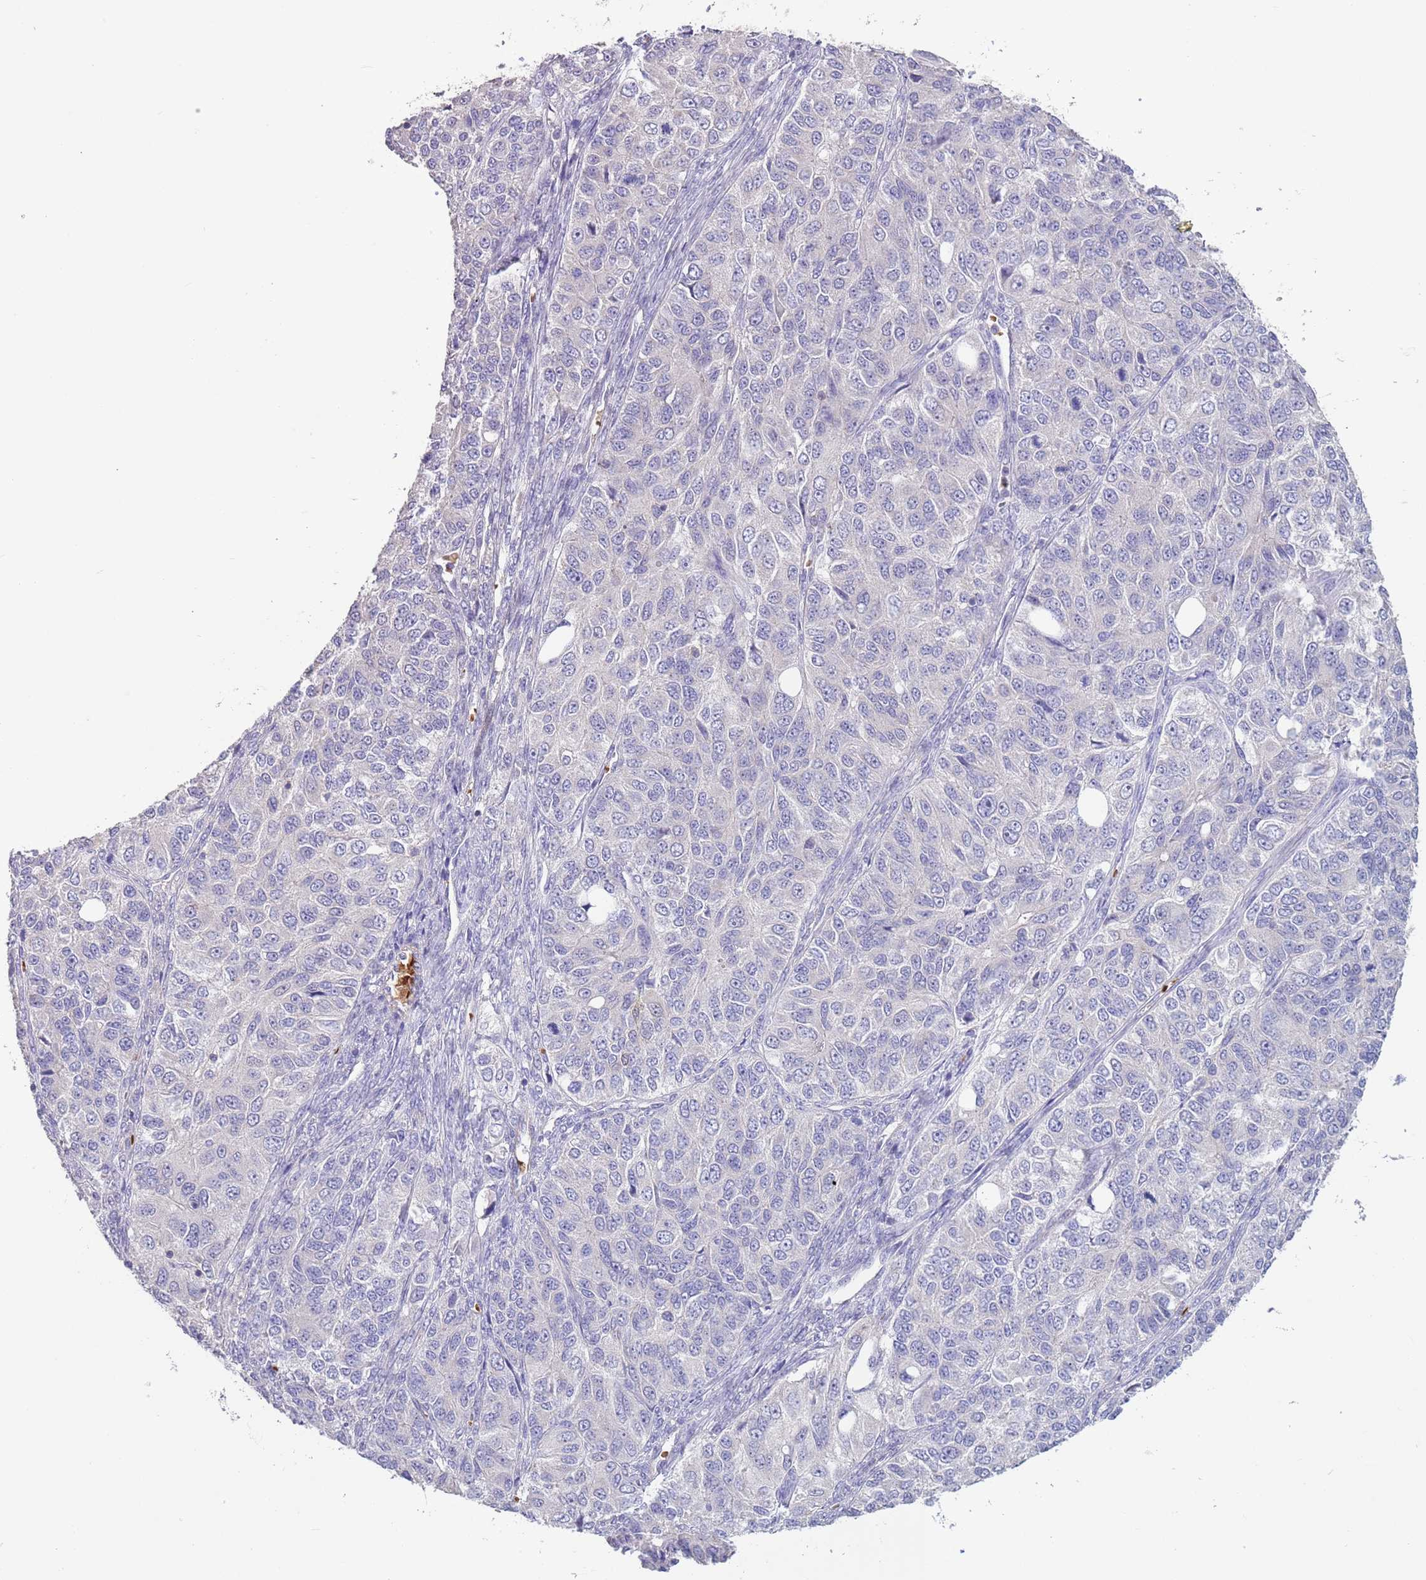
{"staining": {"intensity": "negative", "quantity": "none", "location": "none"}, "tissue": "ovarian cancer", "cell_type": "Tumor cells", "image_type": "cancer", "snomed": [{"axis": "morphology", "description": "Carcinoma, endometroid"}, {"axis": "topography", "description": "Ovary"}], "caption": "Immunohistochemistry (IHC) image of ovarian cancer stained for a protein (brown), which demonstrates no positivity in tumor cells.", "gene": "ZNF14", "patient": {"sex": "female", "age": 51}}